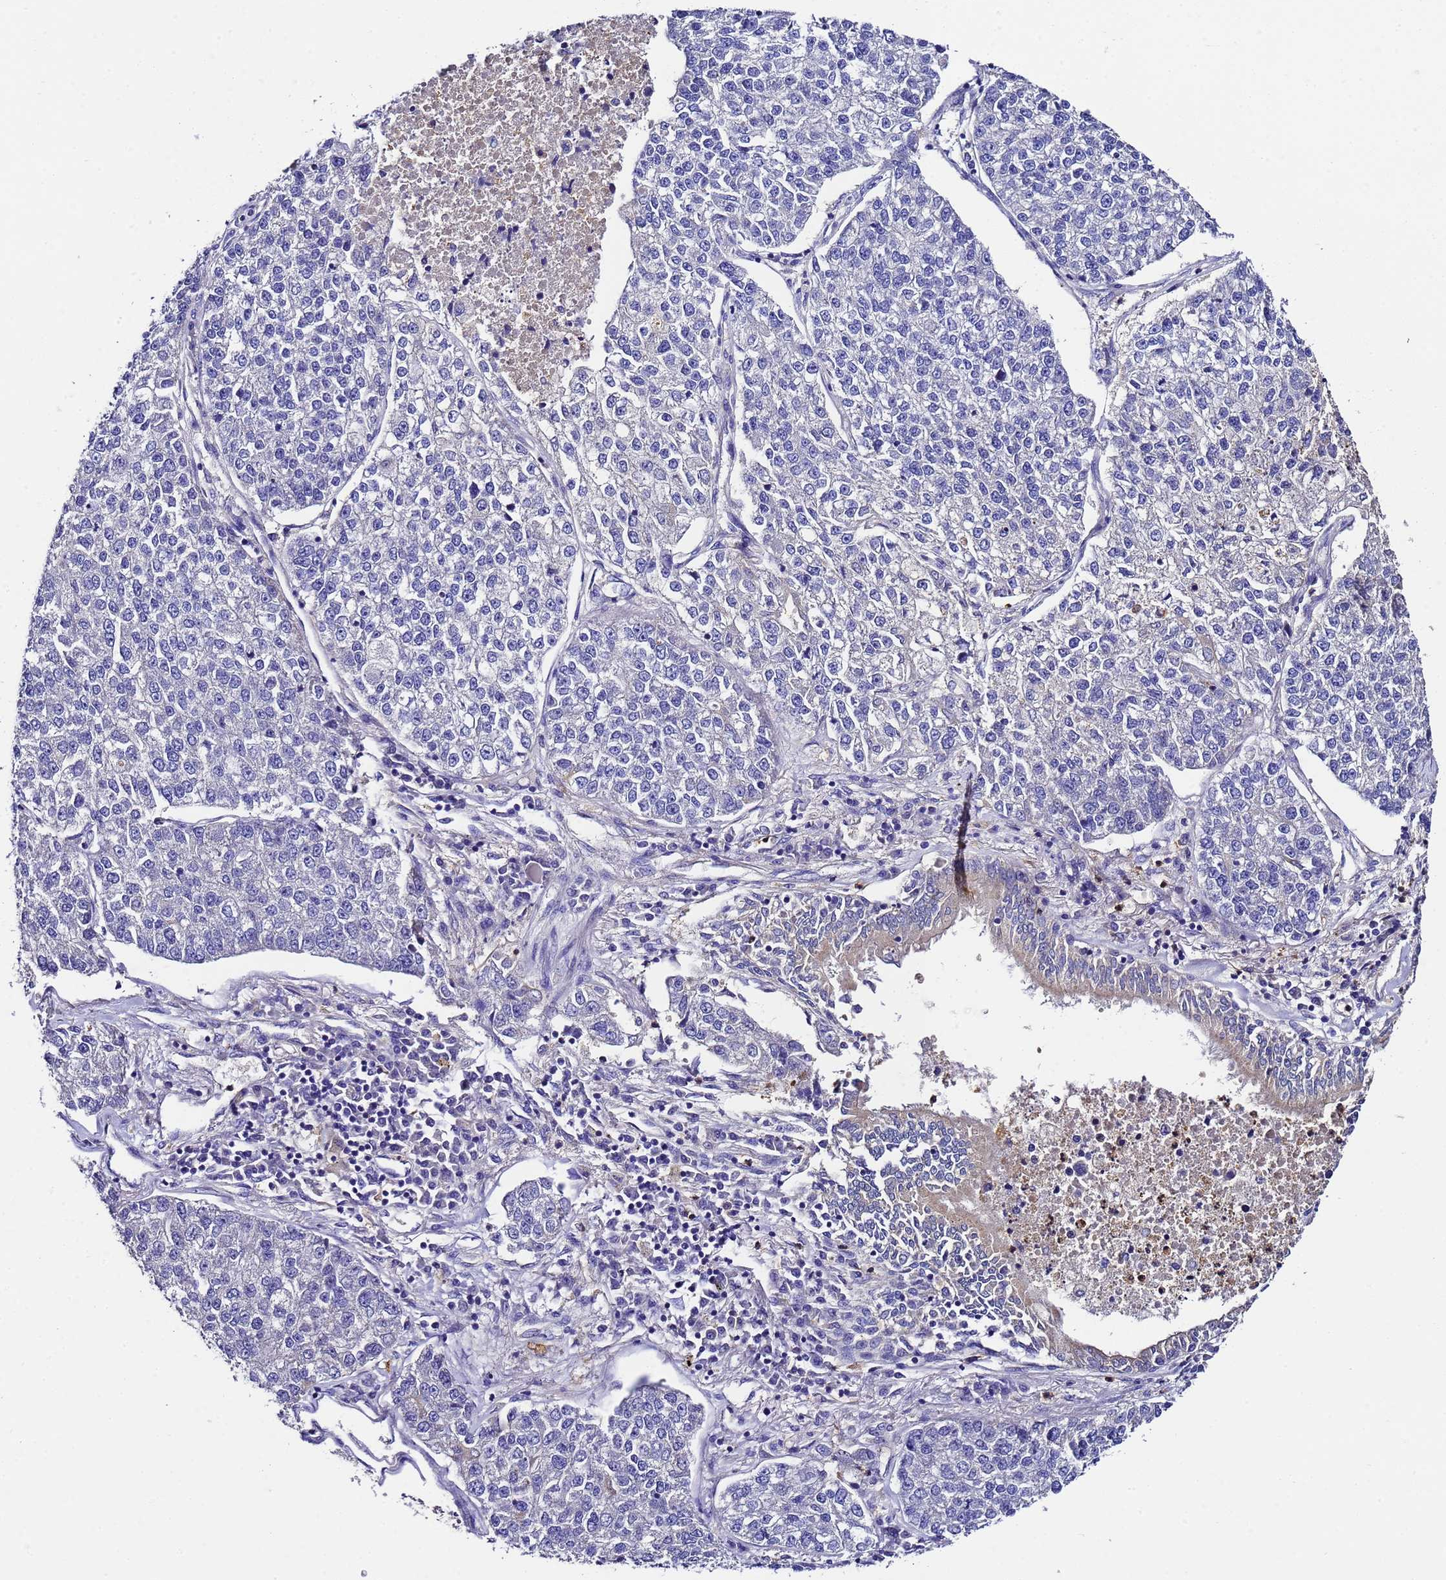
{"staining": {"intensity": "negative", "quantity": "none", "location": "none"}, "tissue": "lung cancer", "cell_type": "Tumor cells", "image_type": "cancer", "snomed": [{"axis": "morphology", "description": "Adenocarcinoma, NOS"}, {"axis": "topography", "description": "Lung"}], "caption": "Protein analysis of lung adenocarcinoma exhibits no significant expression in tumor cells.", "gene": "UGT2A1", "patient": {"sex": "male", "age": 49}}